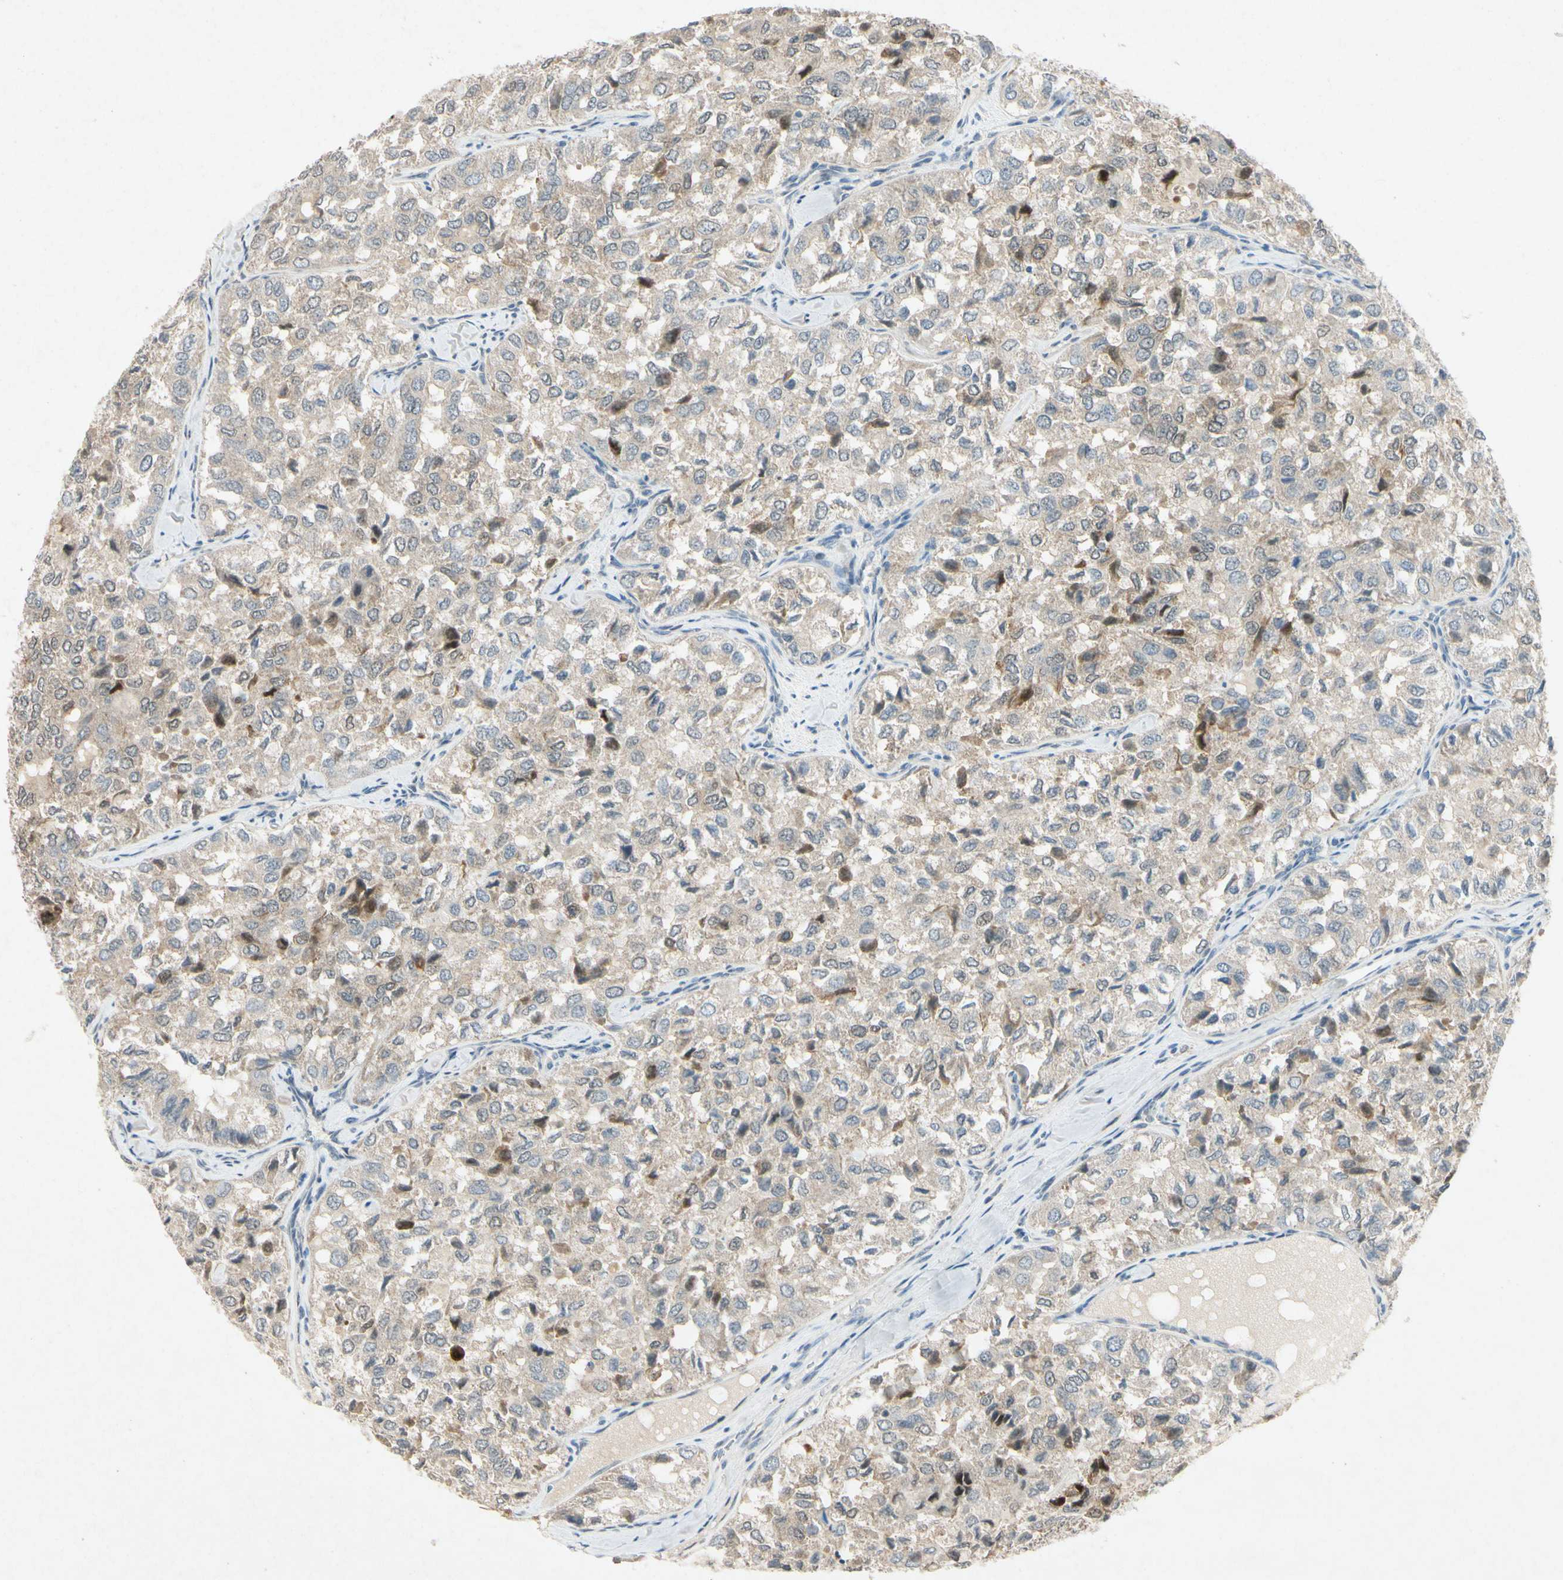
{"staining": {"intensity": "weak", "quantity": "25%-75%", "location": "cytoplasmic/membranous"}, "tissue": "thyroid cancer", "cell_type": "Tumor cells", "image_type": "cancer", "snomed": [{"axis": "morphology", "description": "Follicular adenoma carcinoma, NOS"}, {"axis": "topography", "description": "Thyroid gland"}], "caption": "A histopathology image of thyroid cancer stained for a protein demonstrates weak cytoplasmic/membranous brown staining in tumor cells.", "gene": "HSPA1B", "patient": {"sex": "male", "age": 75}}